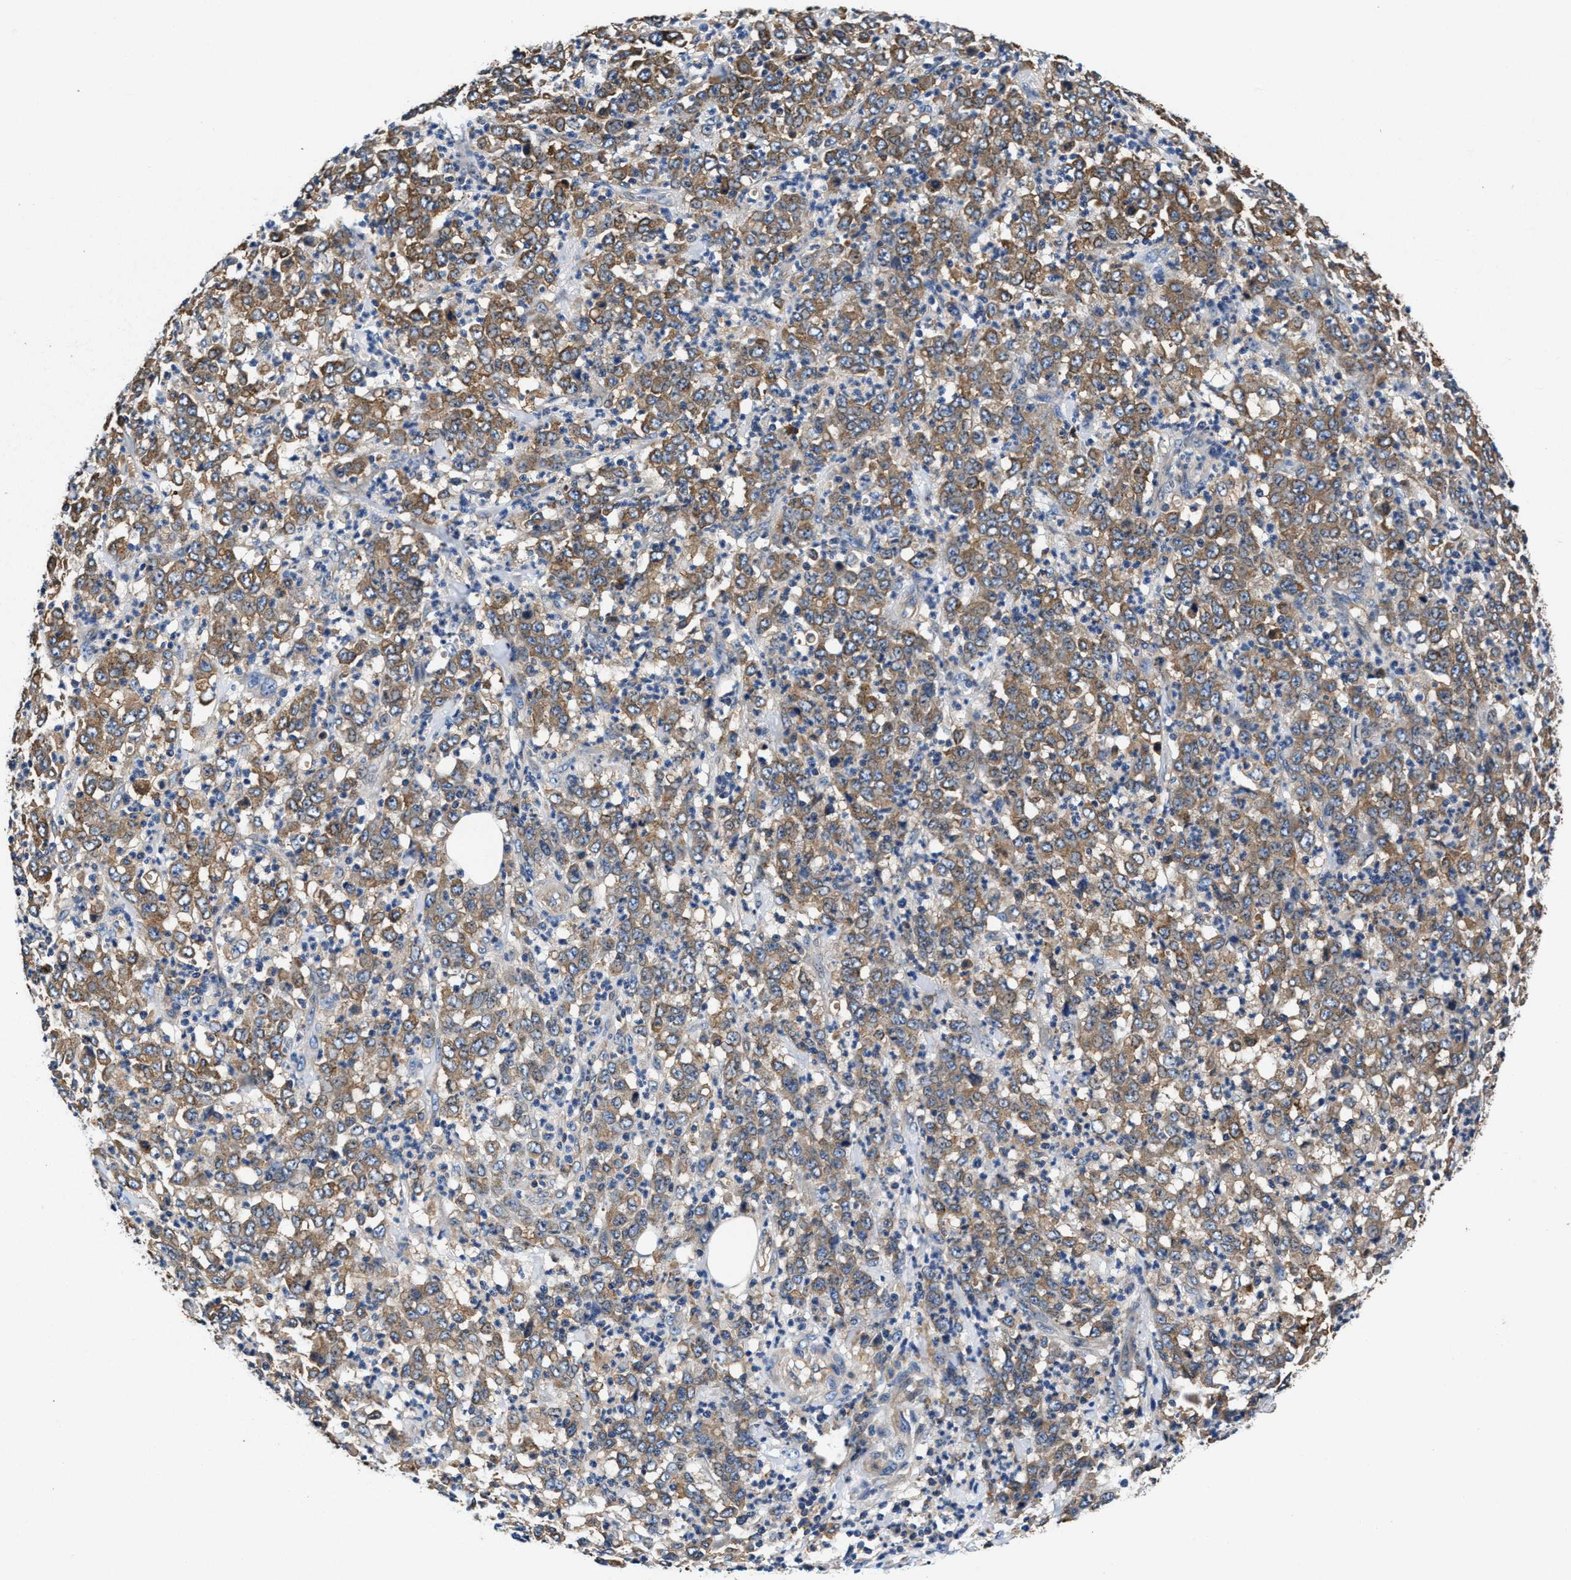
{"staining": {"intensity": "moderate", "quantity": ">75%", "location": "cytoplasmic/membranous"}, "tissue": "stomach cancer", "cell_type": "Tumor cells", "image_type": "cancer", "snomed": [{"axis": "morphology", "description": "Adenocarcinoma, NOS"}, {"axis": "topography", "description": "Stomach, lower"}], "caption": "The image reveals immunohistochemical staining of stomach cancer (adenocarcinoma). There is moderate cytoplasmic/membranous expression is identified in about >75% of tumor cells.", "gene": "PPP1R9B", "patient": {"sex": "female", "age": 71}}